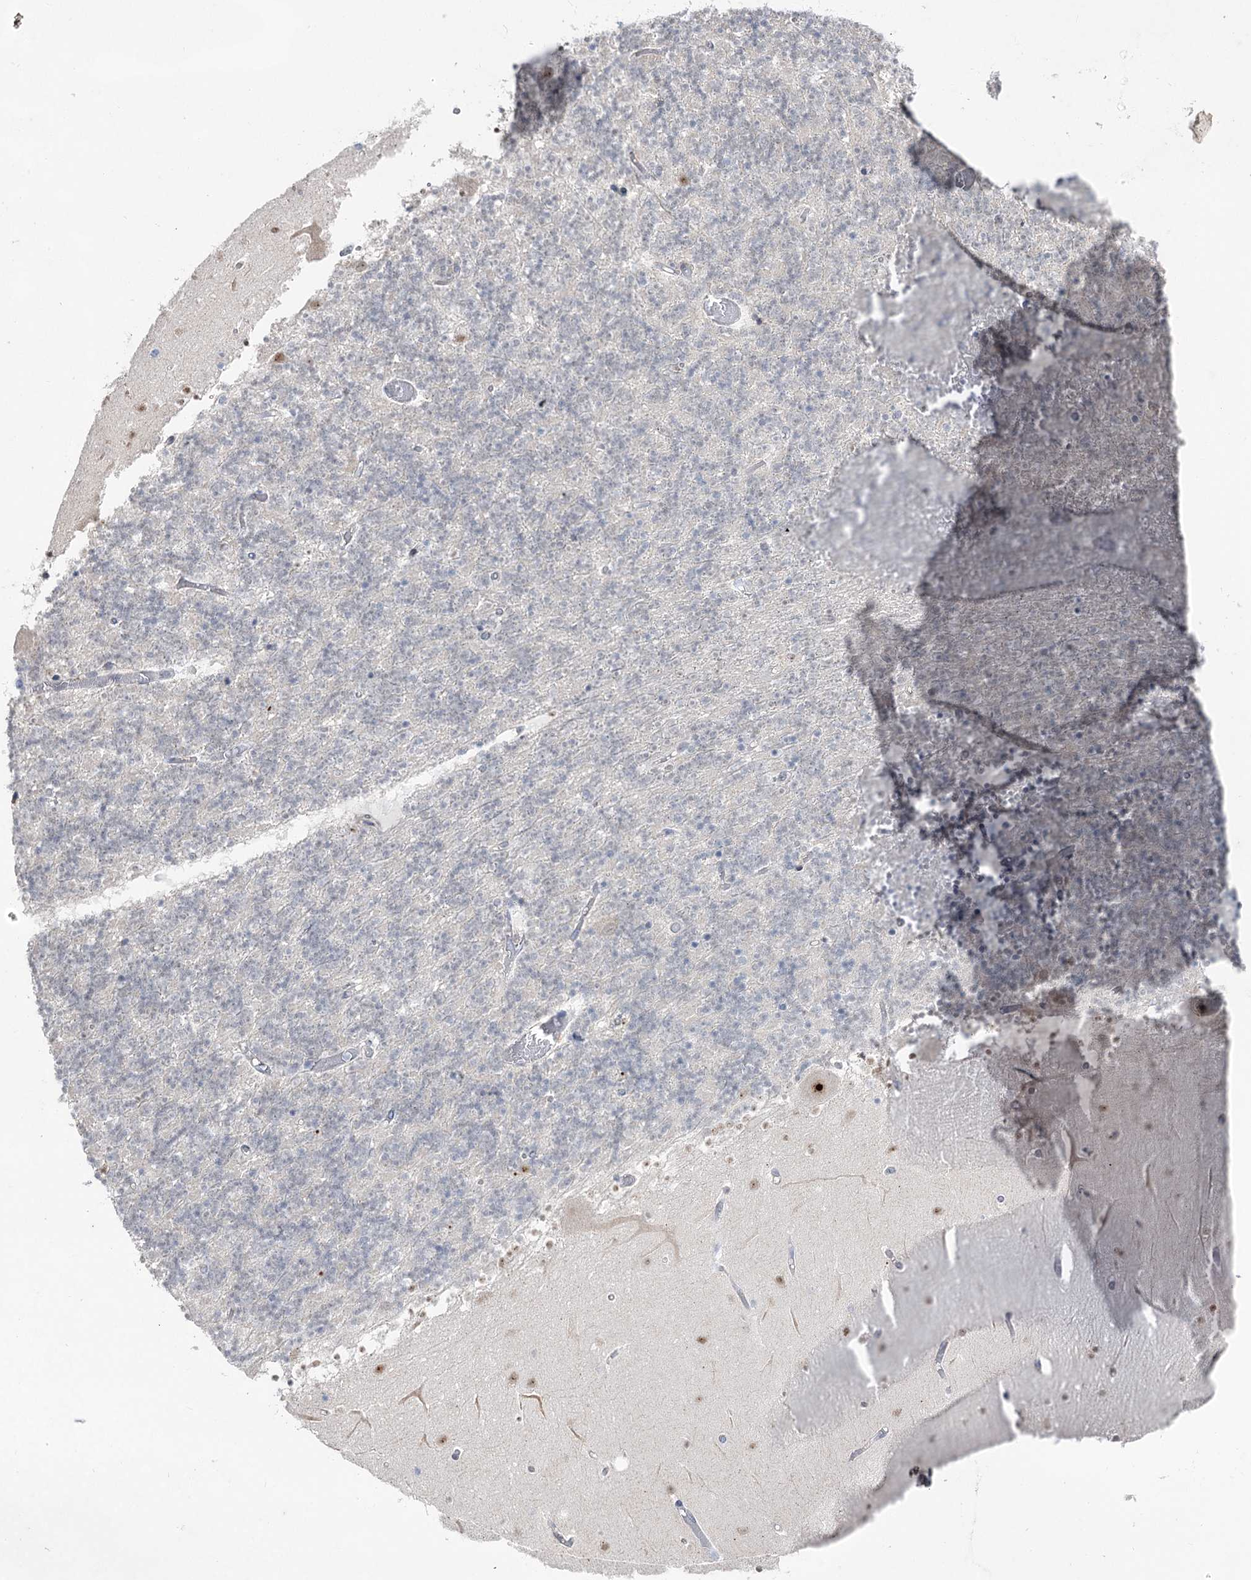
{"staining": {"intensity": "negative", "quantity": "none", "location": "none"}, "tissue": "cerebellum", "cell_type": "Cells in granular layer", "image_type": "normal", "snomed": [{"axis": "morphology", "description": "Normal tissue, NOS"}, {"axis": "topography", "description": "Cerebellum"}], "caption": "Immunohistochemical staining of unremarkable cerebellum reveals no significant staining in cells in granular layer.", "gene": "DDX50", "patient": {"sex": "female", "age": 28}}